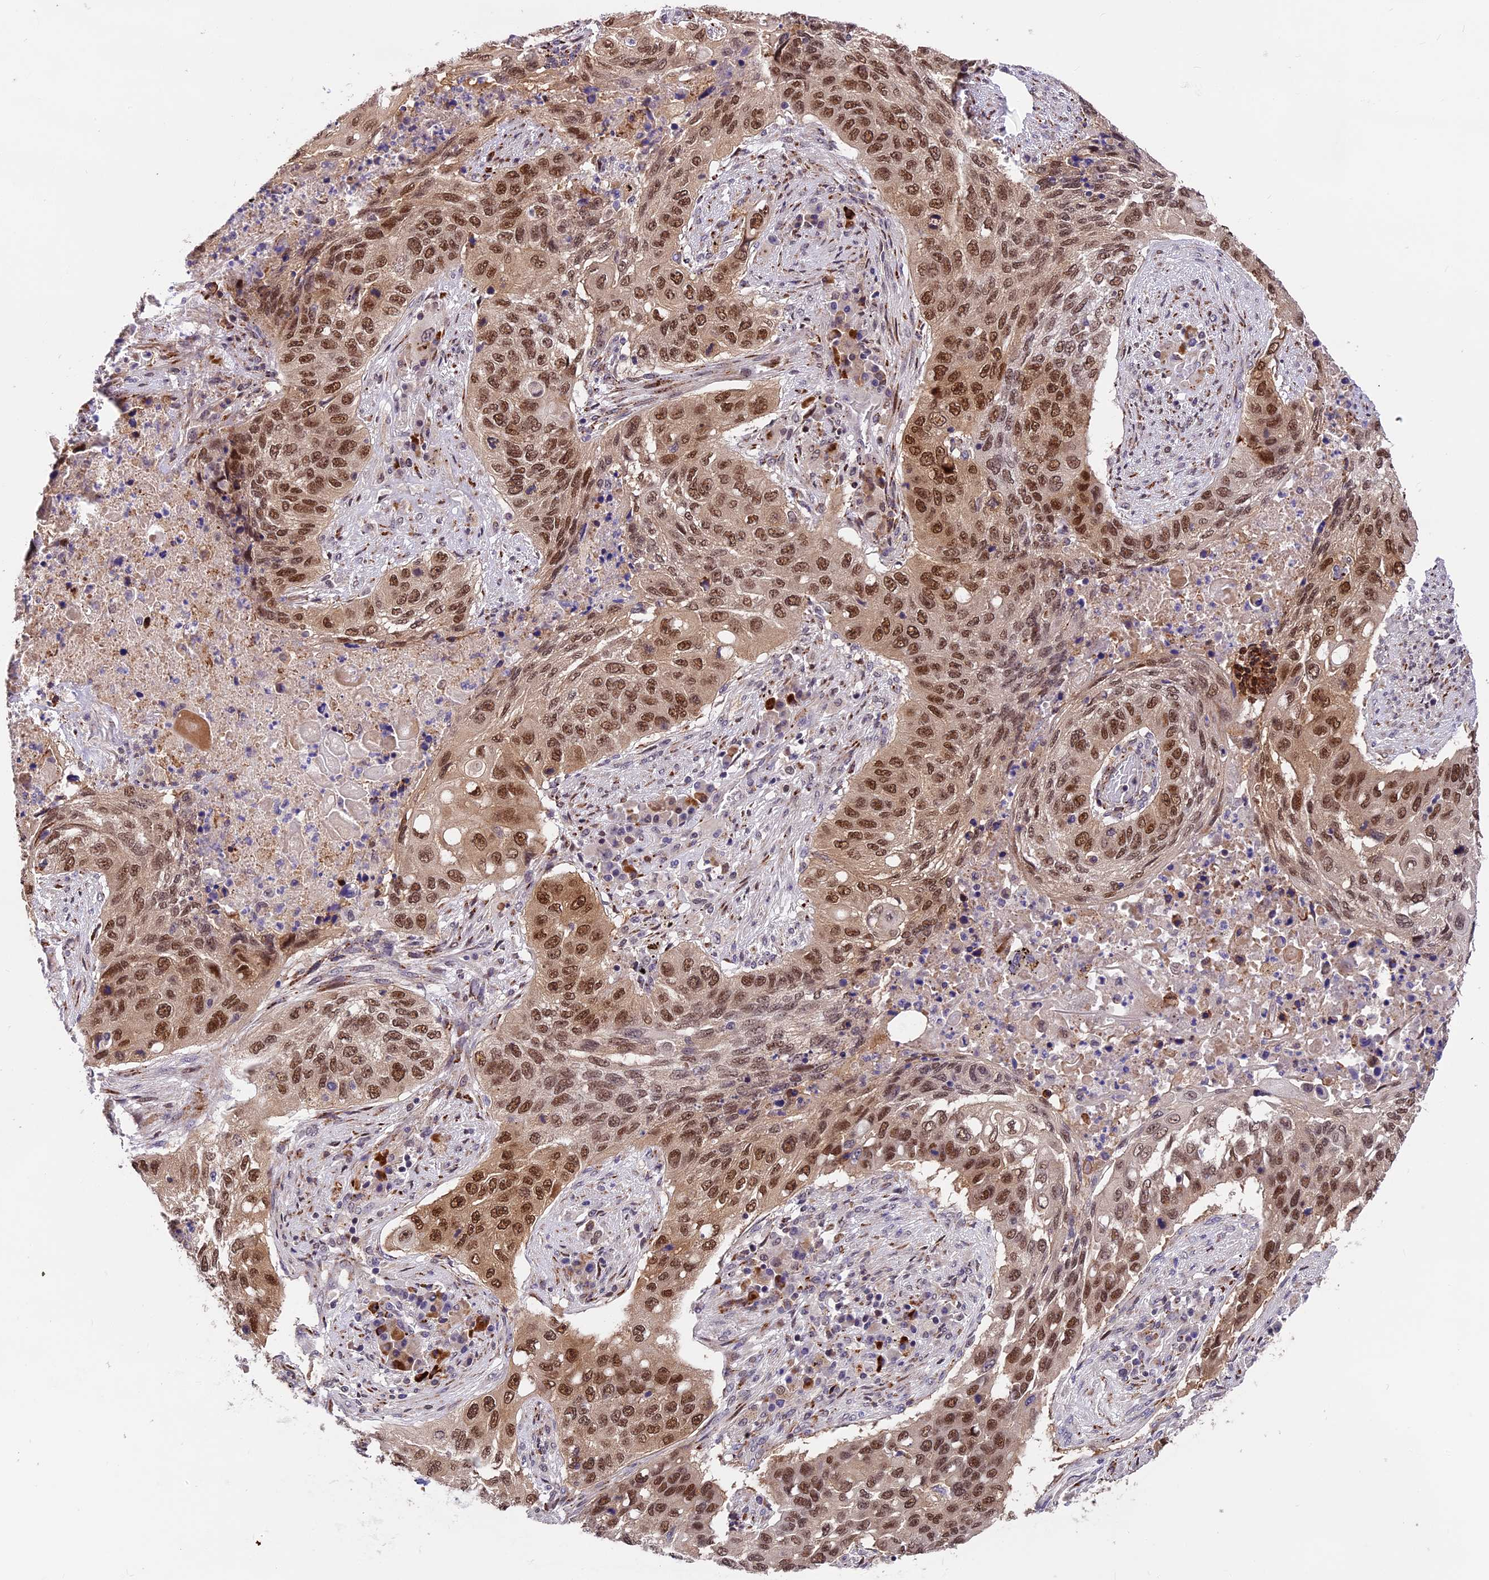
{"staining": {"intensity": "moderate", "quantity": ">75%", "location": "nuclear"}, "tissue": "lung cancer", "cell_type": "Tumor cells", "image_type": "cancer", "snomed": [{"axis": "morphology", "description": "Squamous cell carcinoma, NOS"}, {"axis": "topography", "description": "Lung"}], "caption": "IHC of human lung cancer demonstrates medium levels of moderate nuclear expression in about >75% of tumor cells.", "gene": "FBXO45", "patient": {"sex": "female", "age": 63}}